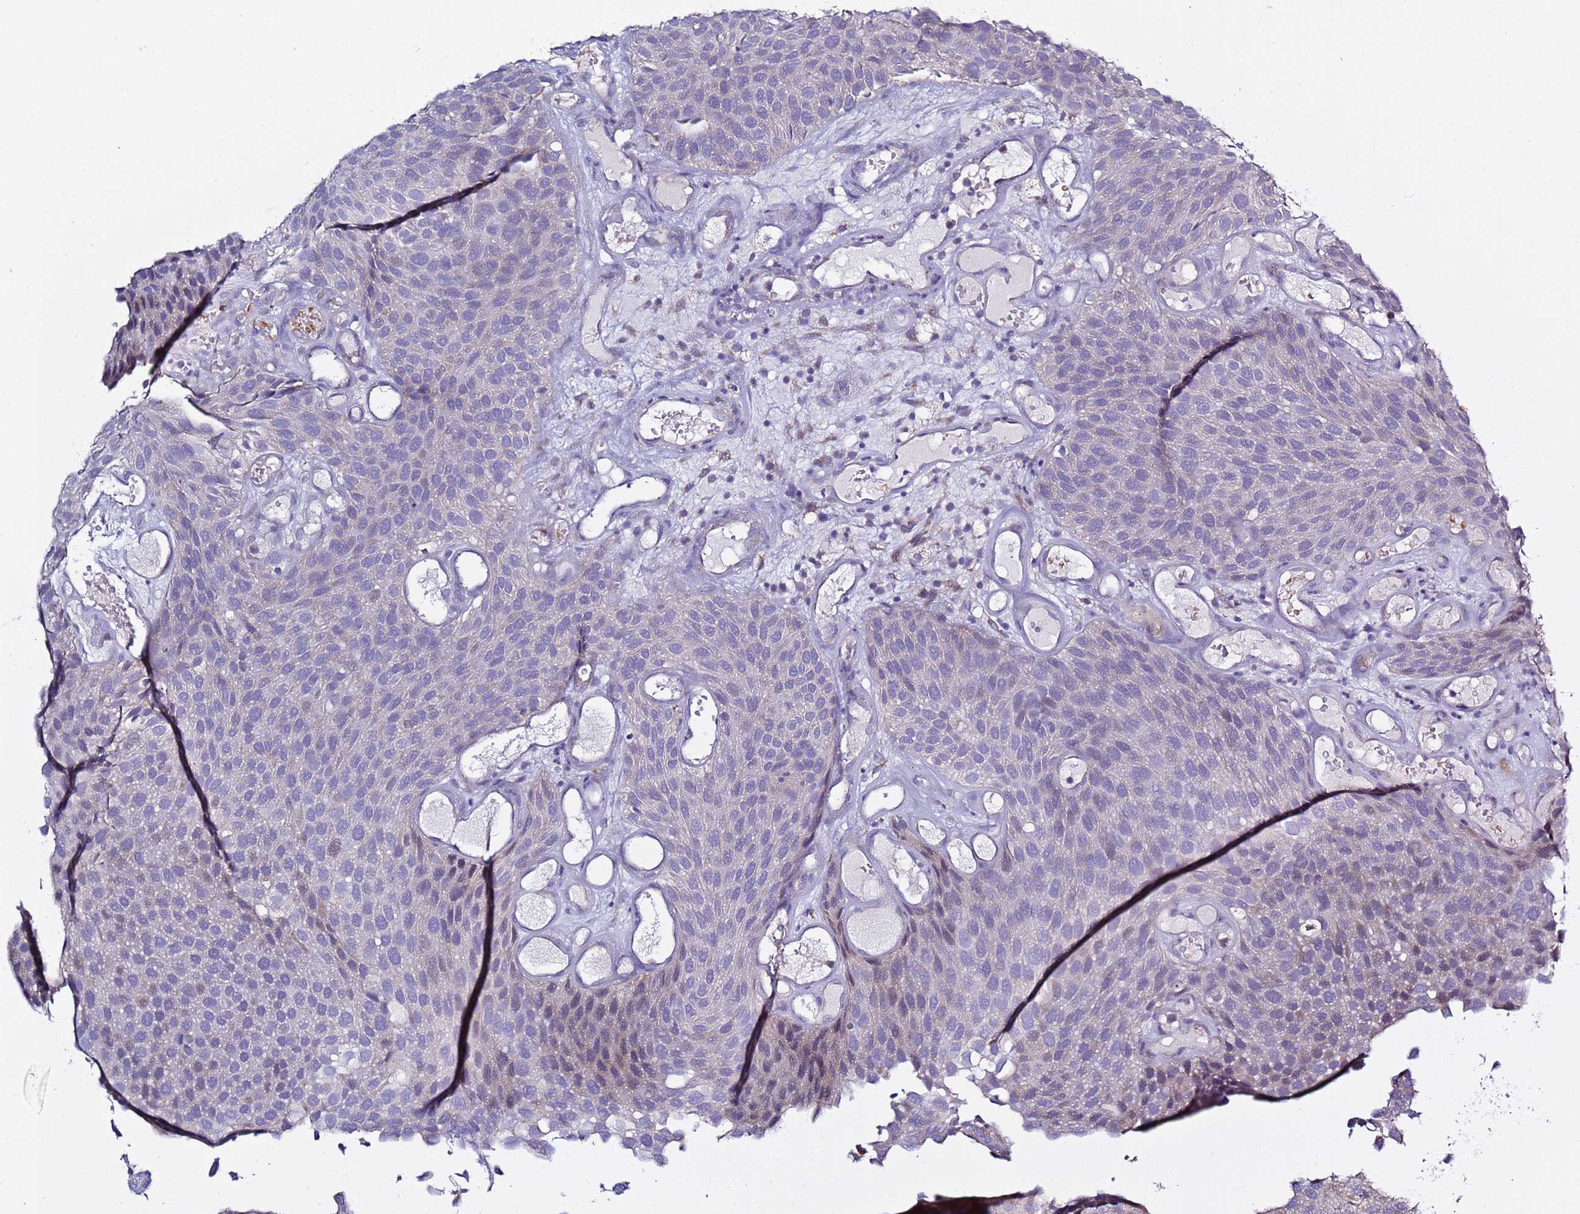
{"staining": {"intensity": "negative", "quantity": "none", "location": "none"}, "tissue": "urothelial cancer", "cell_type": "Tumor cells", "image_type": "cancer", "snomed": [{"axis": "morphology", "description": "Urothelial carcinoma, Low grade"}, {"axis": "topography", "description": "Urinary bladder"}], "caption": "A high-resolution photomicrograph shows immunohistochemistry staining of urothelial cancer, which demonstrates no significant expression in tumor cells. Brightfield microscopy of immunohistochemistry stained with DAB (3,3'-diaminobenzidine) (brown) and hematoxylin (blue), captured at high magnification.", "gene": "ABHD17B", "patient": {"sex": "male", "age": 89}}